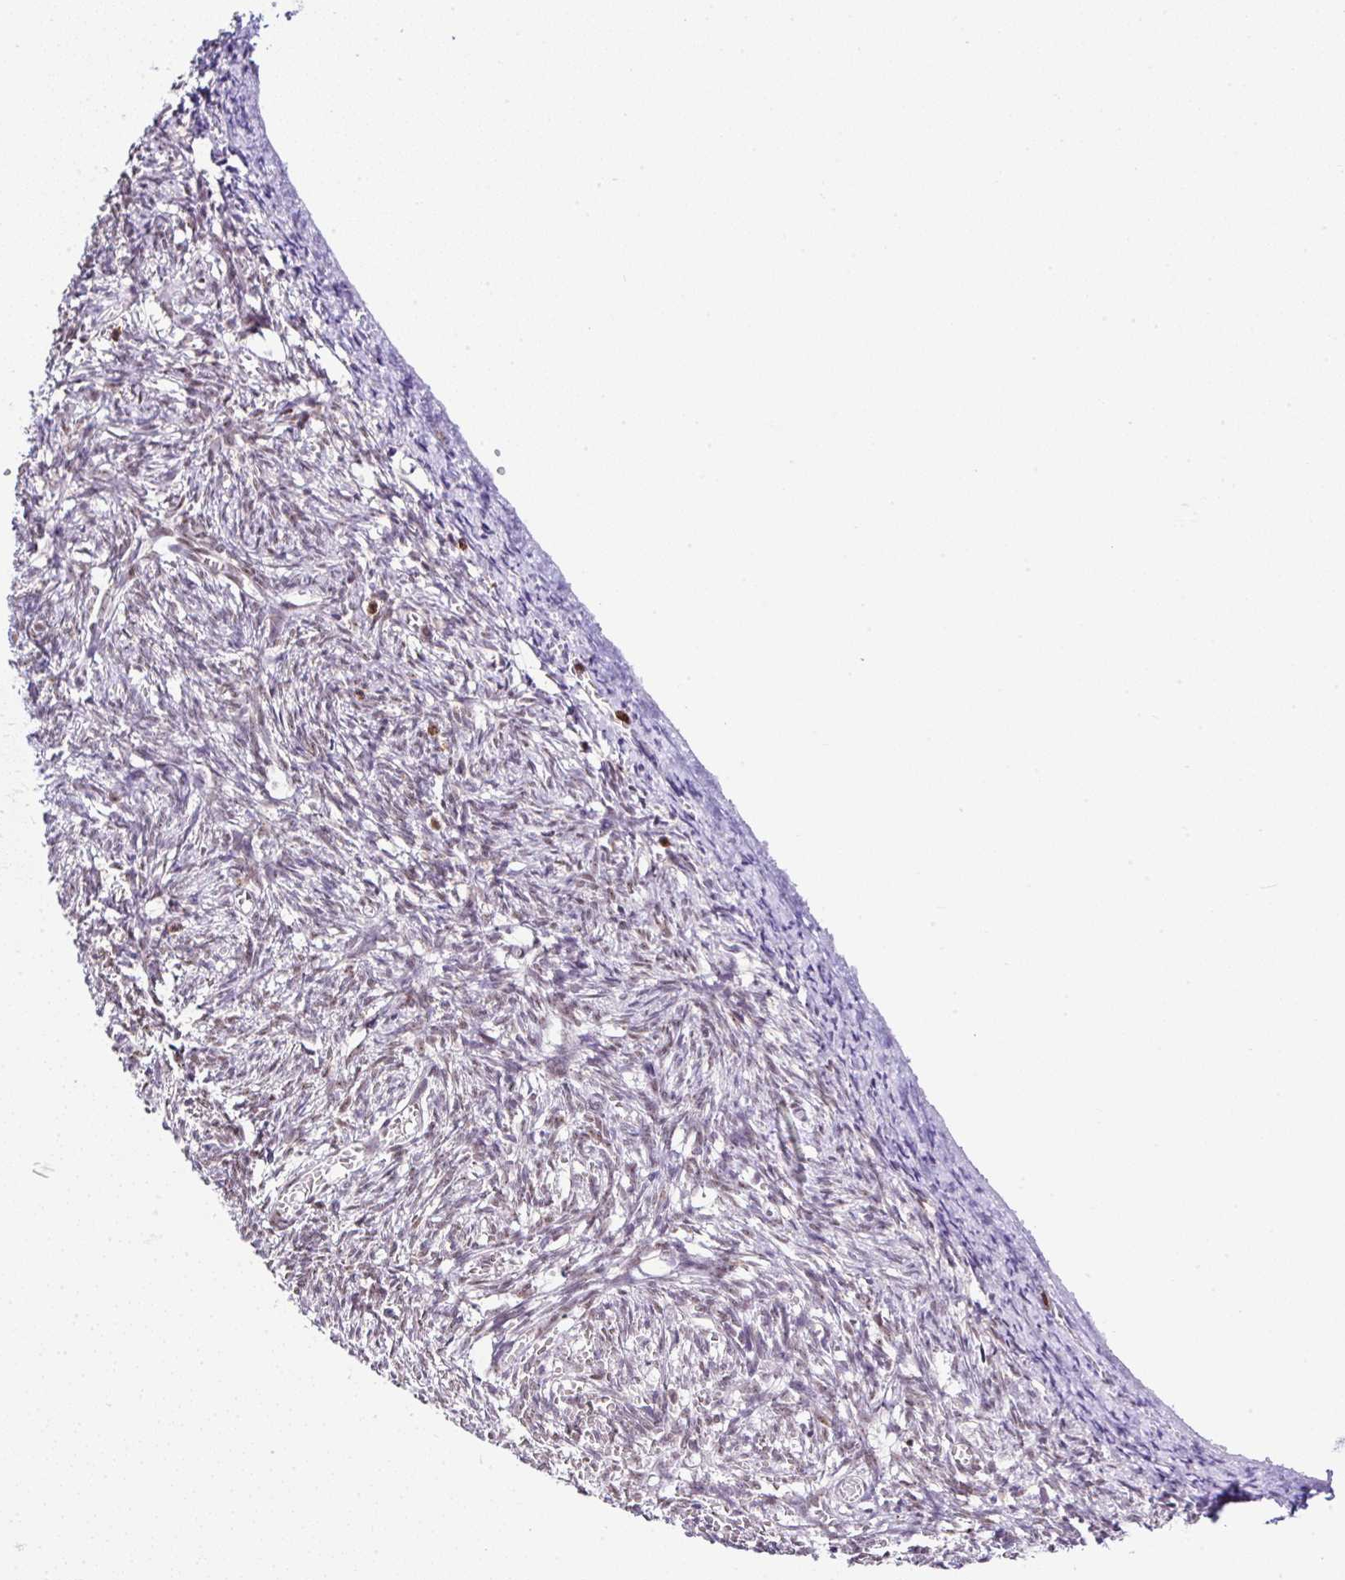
{"staining": {"intensity": "weak", "quantity": ">75%", "location": "nuclear"}, "tissue": "ovary", "cell_type": "Follicle cells", "image_type": "normal", "snomed": [{"axis": "morphology", "description": "Normal tissue, NOS"}, {"axis": "topography", "description": "Ovary"}], "caption": "Benign ovary exhibits weak nuclear staining in about >75% of follicle cells.", "gene": "PTPN2", "patient": {"sex": "female", "age": 67}}